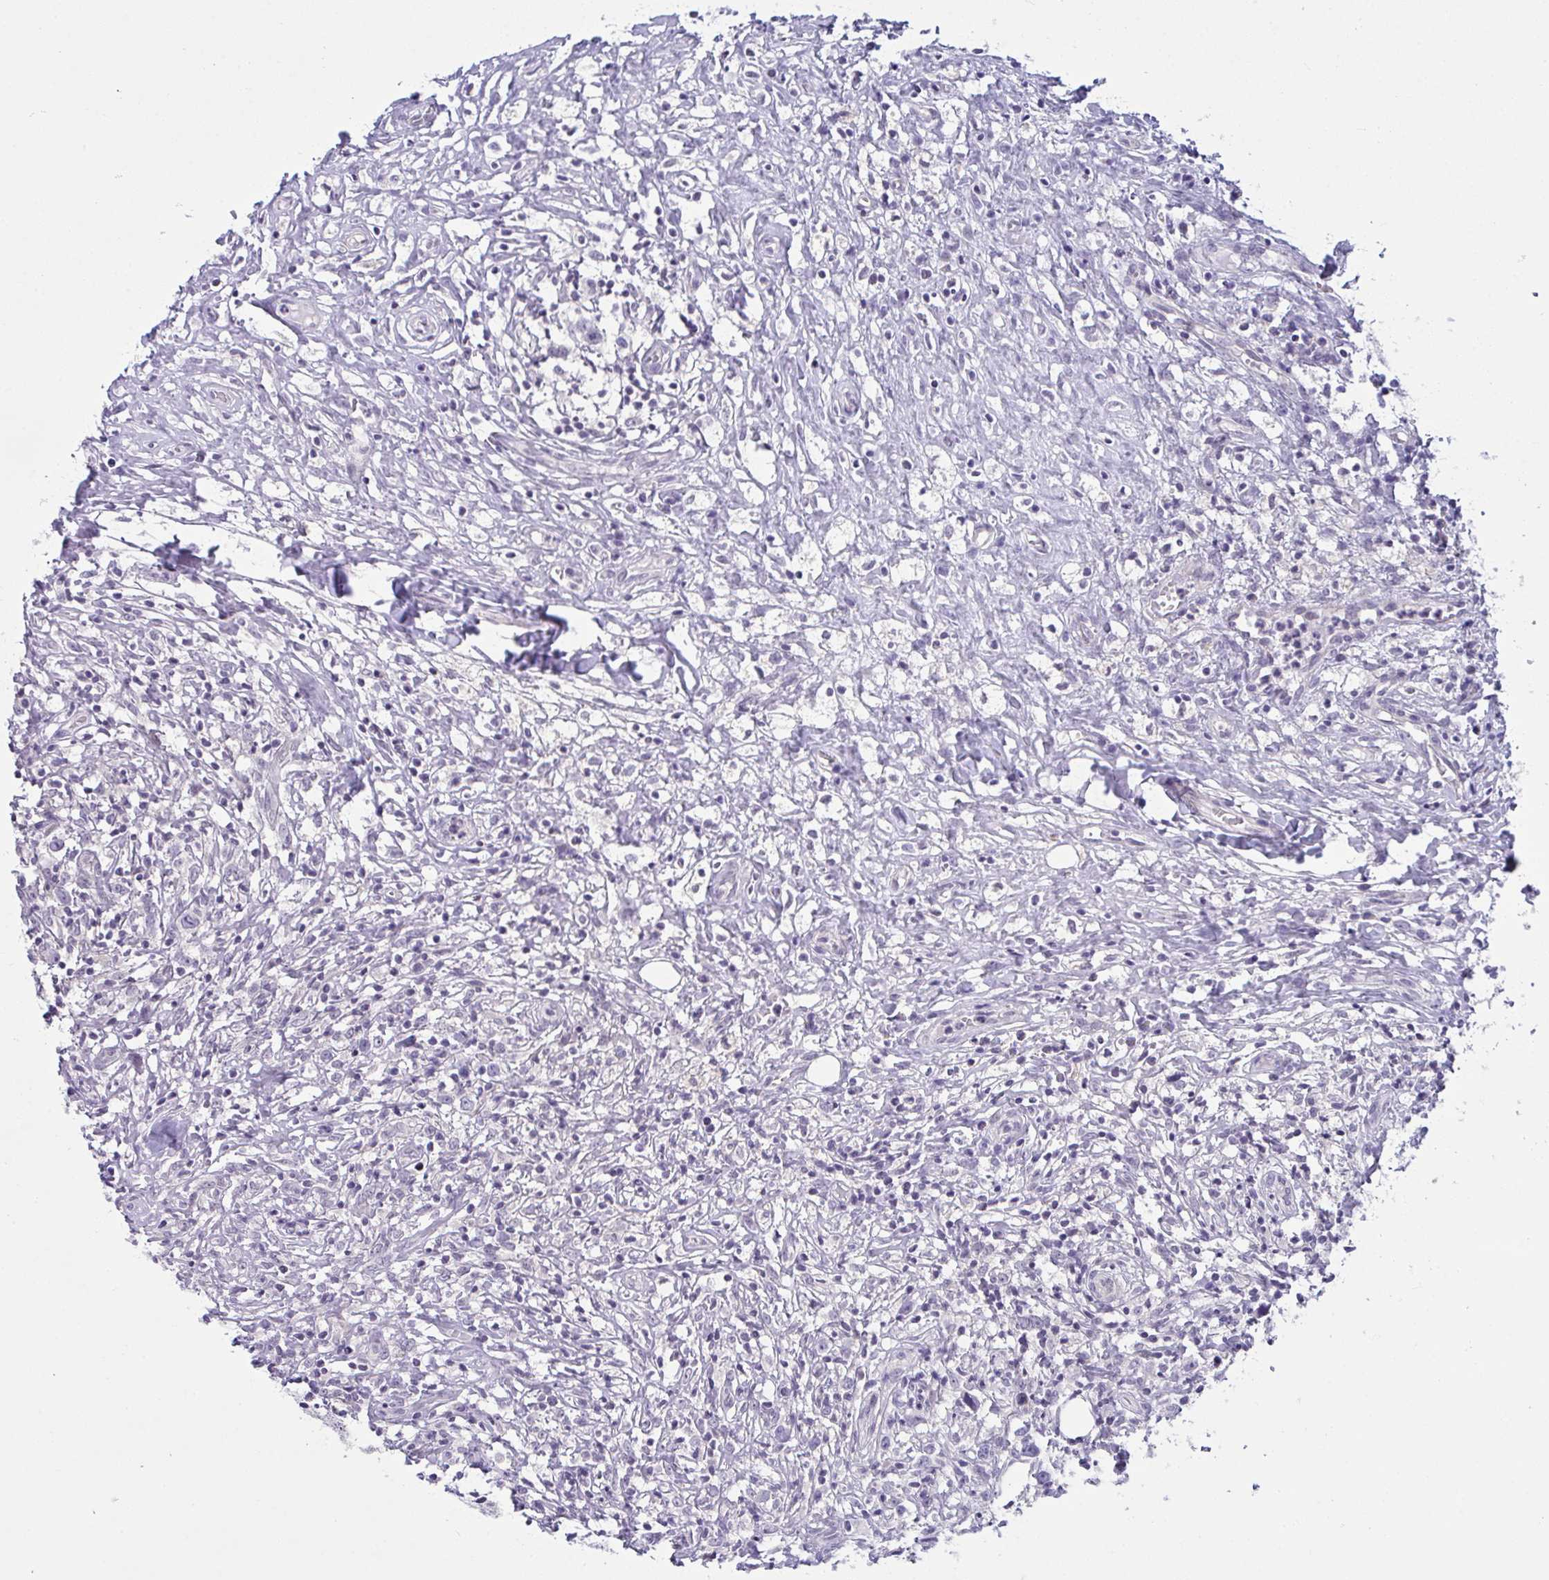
{"staining": {"intensity": "negative", "quantity": "none", "location": "none"}, "tissue": "lymphoma", "cell_type": "Tumor cells", "image_type": "cancer", "snomed": [{"axis": "morphology", "description": "Hodgkin's disease, NOS"}, {"axis": "topography", "description": "No Tissue"}], "caption": "A high-resolution photomicrograph shows immunohistochemistry (IHC) staining of Hodgkin's disease, which displays no significant positivity in tumor cells. The staining was performed using DAB (3,3'-diaminobenzidine) to visualize the protein expression in brown, while the nuclei were stained in blue with hematoxylin (Magnification: 20x).", "gene": "ATP6V0D2", "patient": {"sex": "female", "age": 21}}